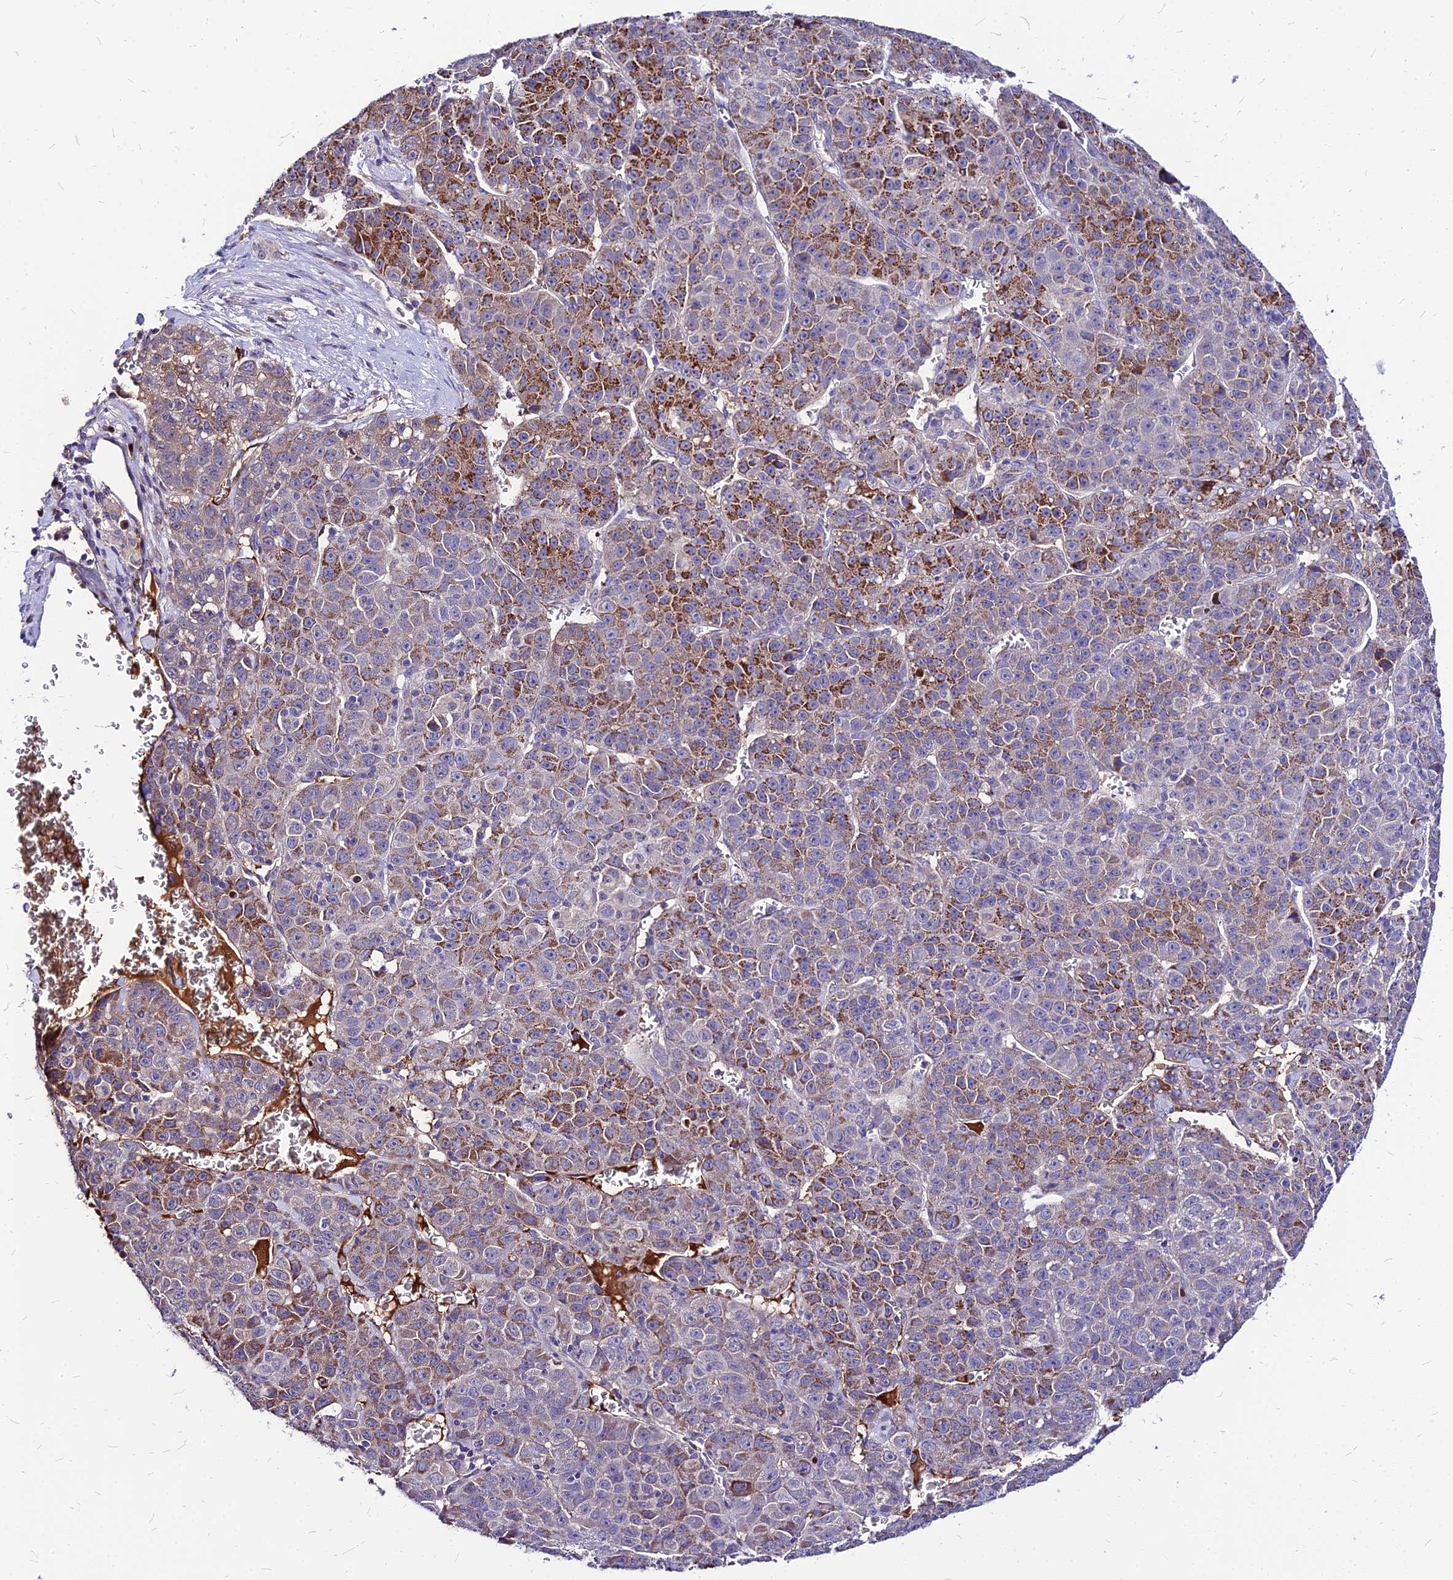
{"staining": {"intensity": "strong", "quantity": "25%-75%", "location": "cytoplasmic/membranous"}, "tissue": "liver cancer", "cell_type": "Tumor cells", "image_type": "cancer", "snomed": [{"axis": "morphology", "description": "Carcinoma, Hepatocellular, NOS"}, {"axis": "topography", "description": "Liver"}], "caption": "A brown stain highlights strong cytoplasmic/membranous expression of a protein in liver cancer (hepatocellular carcinoma) tumor cells.", "gene": "ACSM6", "patient": {"sex": "female", "age": 53}}